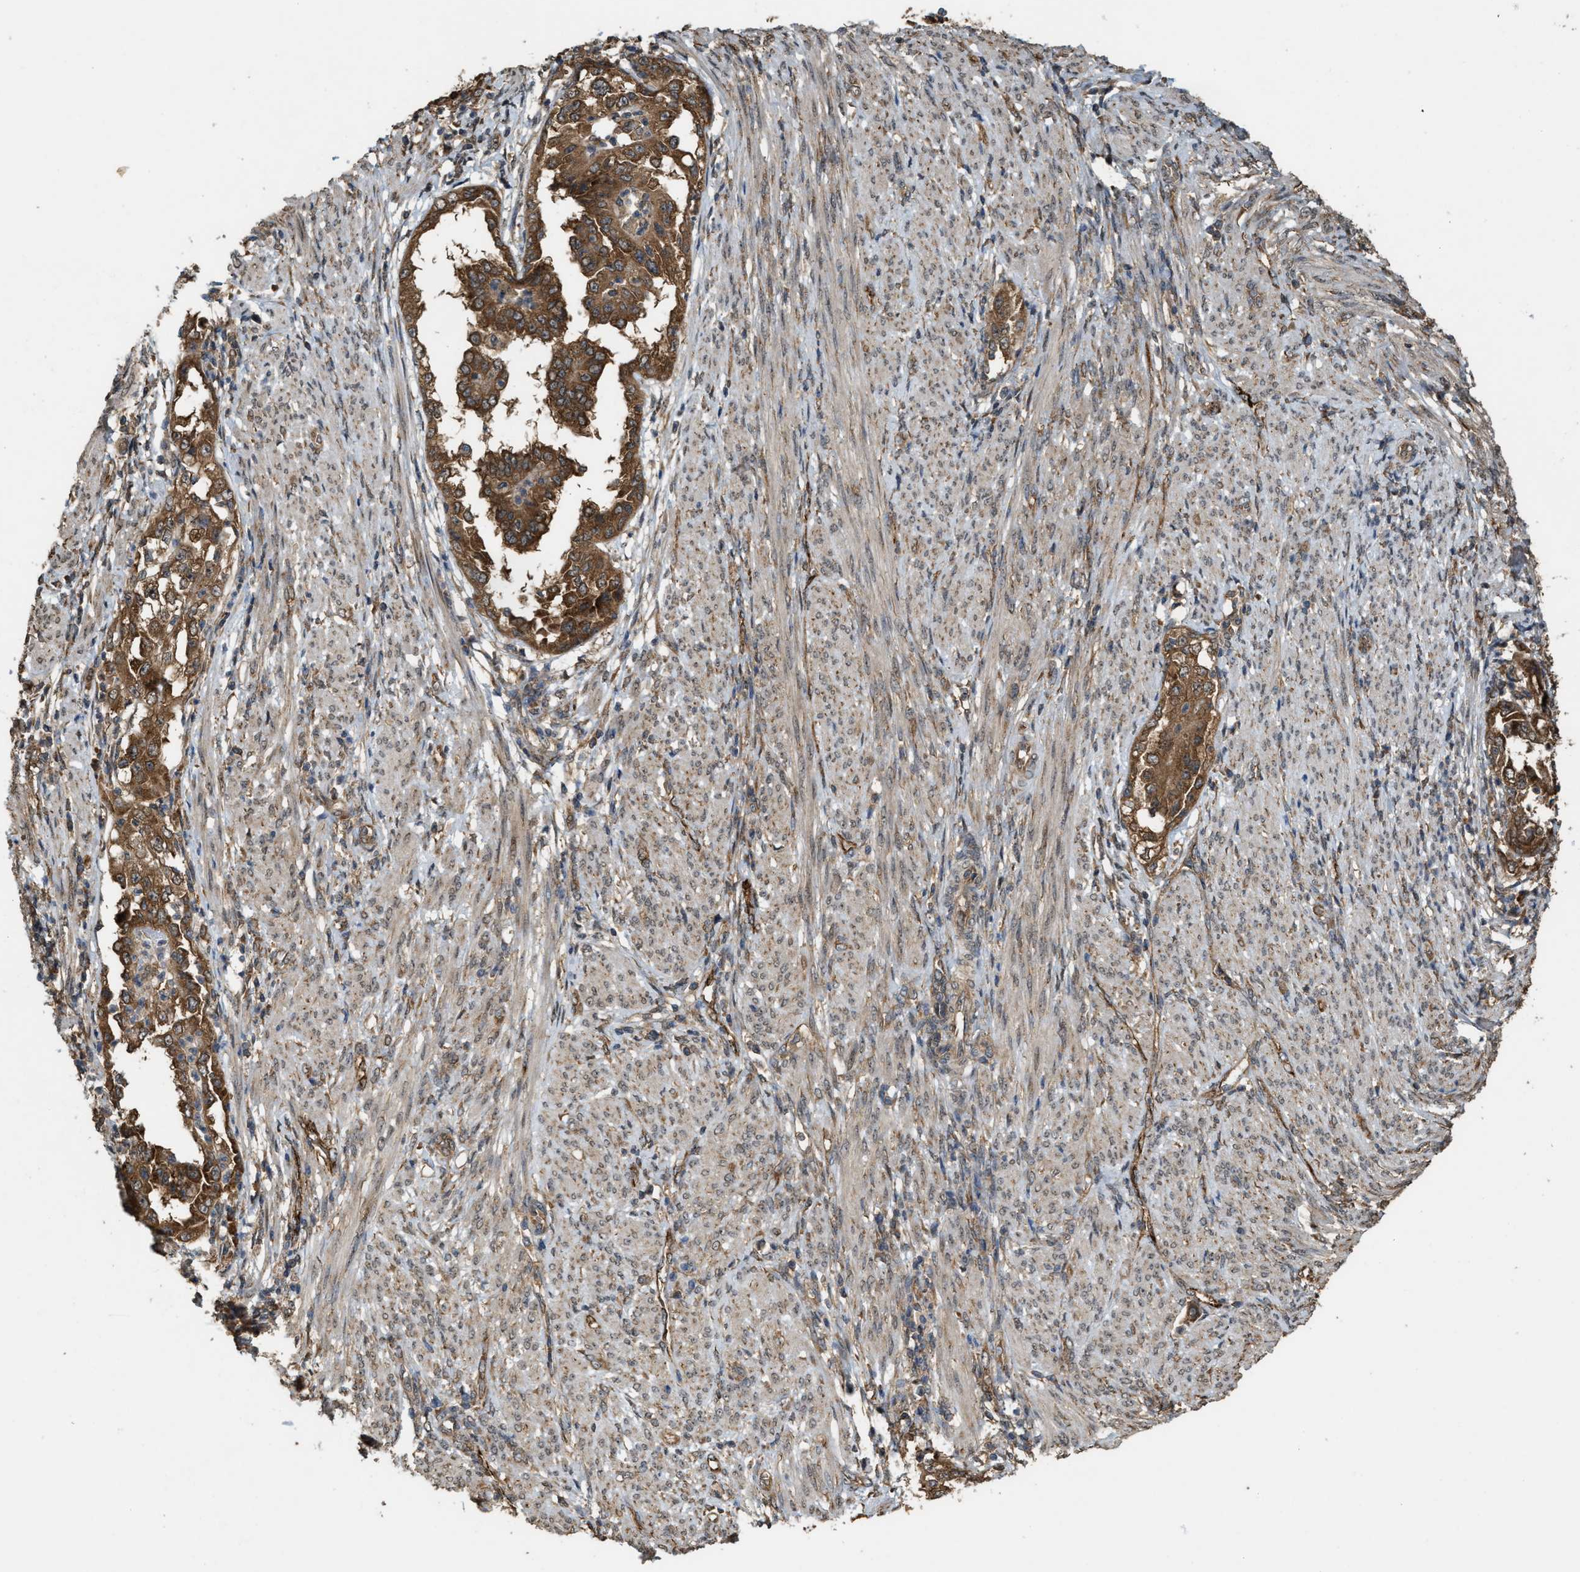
{"staining": {"intensity": "strong", "quantity": ">75%", "location": "cytoplasmic/membranous"}, "tissue": "endometrial cancer", "cell_type": "Tumor cells", "image_type": "cancer", "snomed": [{"axis": "morphology", "description": "Adenocarcinoma, NOS"}, {"axis": "topography", "description": "Endometrium"}], "caption": "This is a histology image of IHC staining of adenocarcinoma (endometrial), which shows strong staining in the cytoplasmic/membranous of tumor cells.", "gene": "ARHGEF5", "patient": {"sex": "female", "age": 85}}